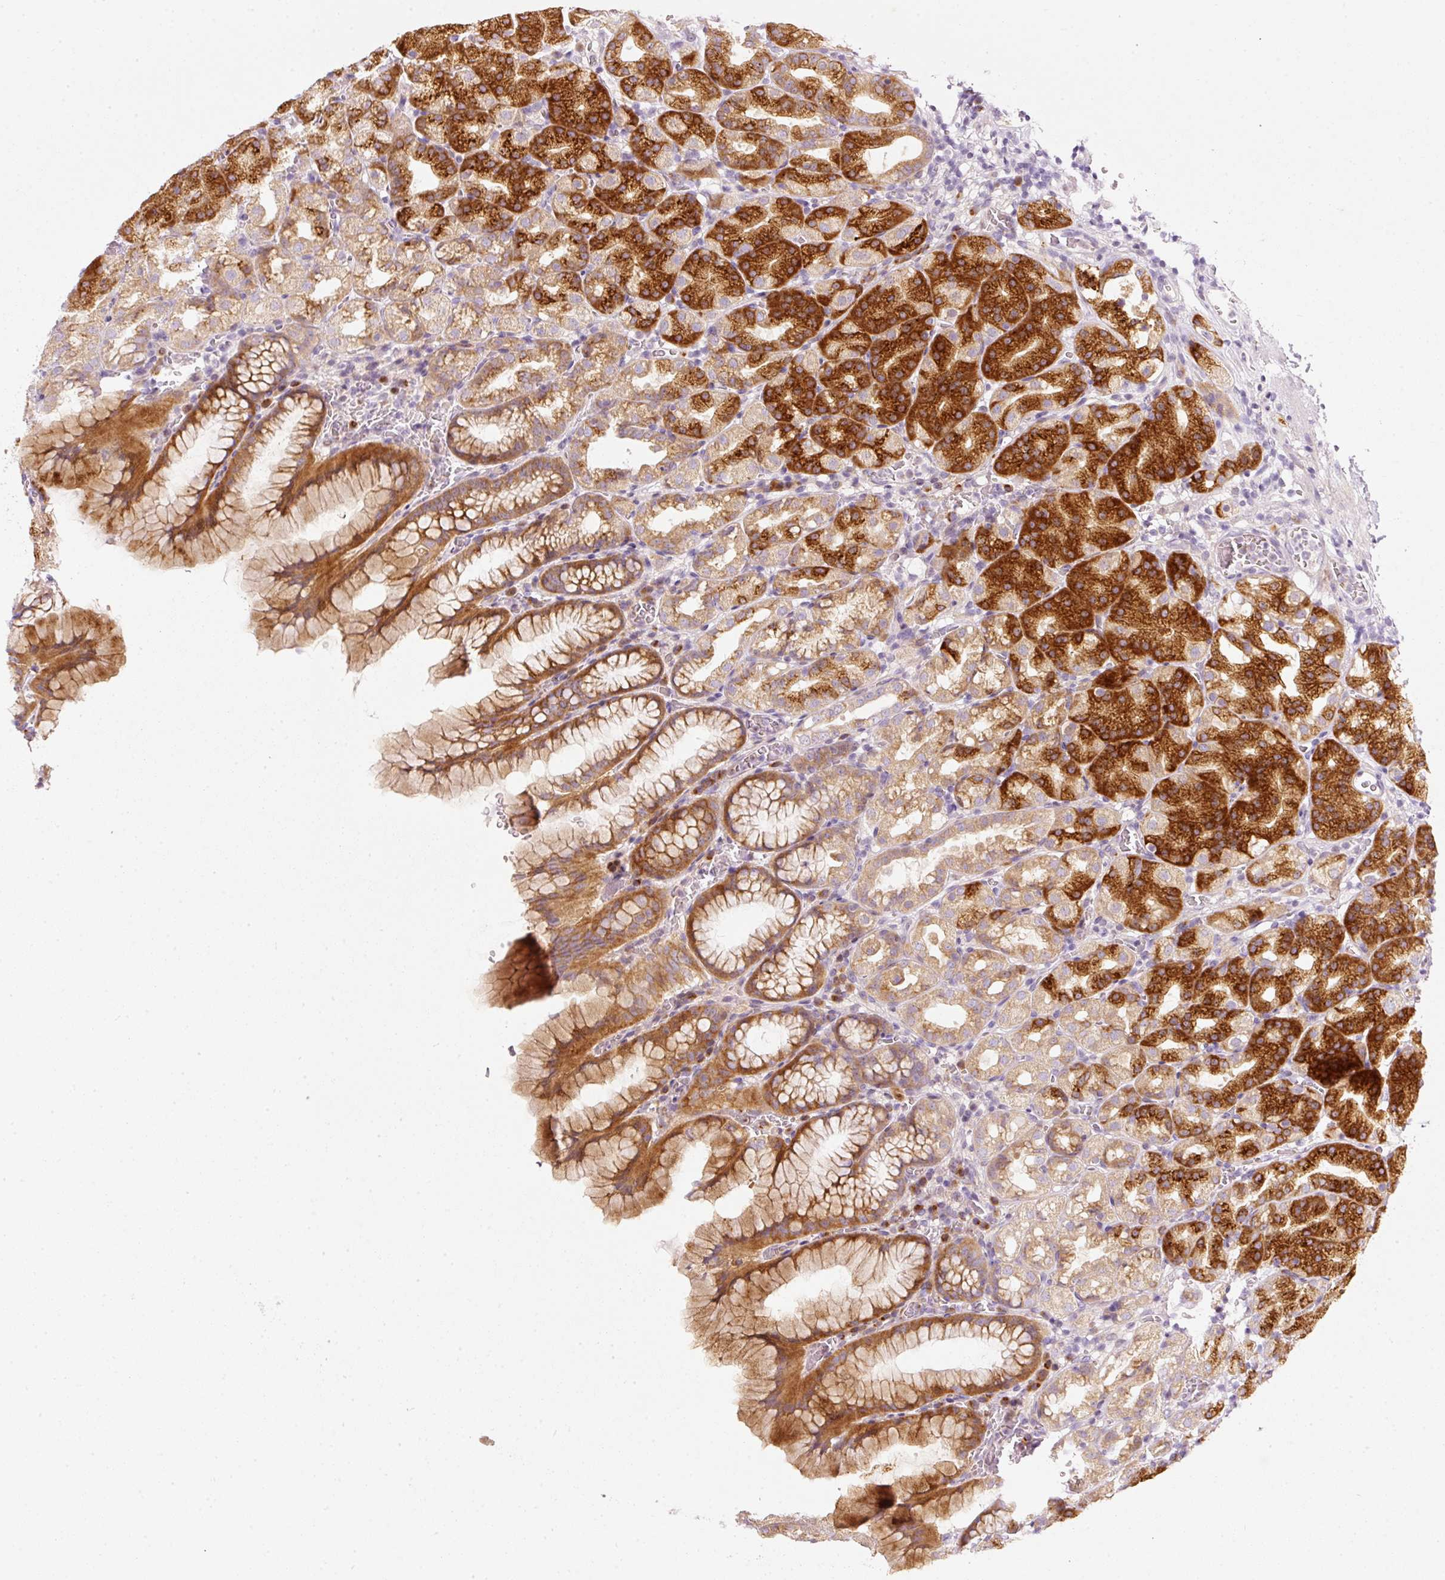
{"staining": {"intensity": "strong", "quantity": "25%-75%", "location": "cytoplasmic/membranous"}, "tissue": "stomach", "cell_type": "Glandular cells", "image_type": "normal", "snomed": [{"axis": "morphology", "description": "Normal tissue, NOS"}, {"axis": "topography", "description": "Stomach, upper"}], "caption": "A high-resolution image shows immunohistochemistry (IHC) staining of benign stomach, which shows strong cytoplasmic/membranous expression in about 25%-75% of glandular cells. (Stains: DAB in brown, nuclei in blue, Microscopy: brightfield microscopy at high magnification).", "gene": "SLC20A1", "patient": {"sex": "female", "age": 81}}